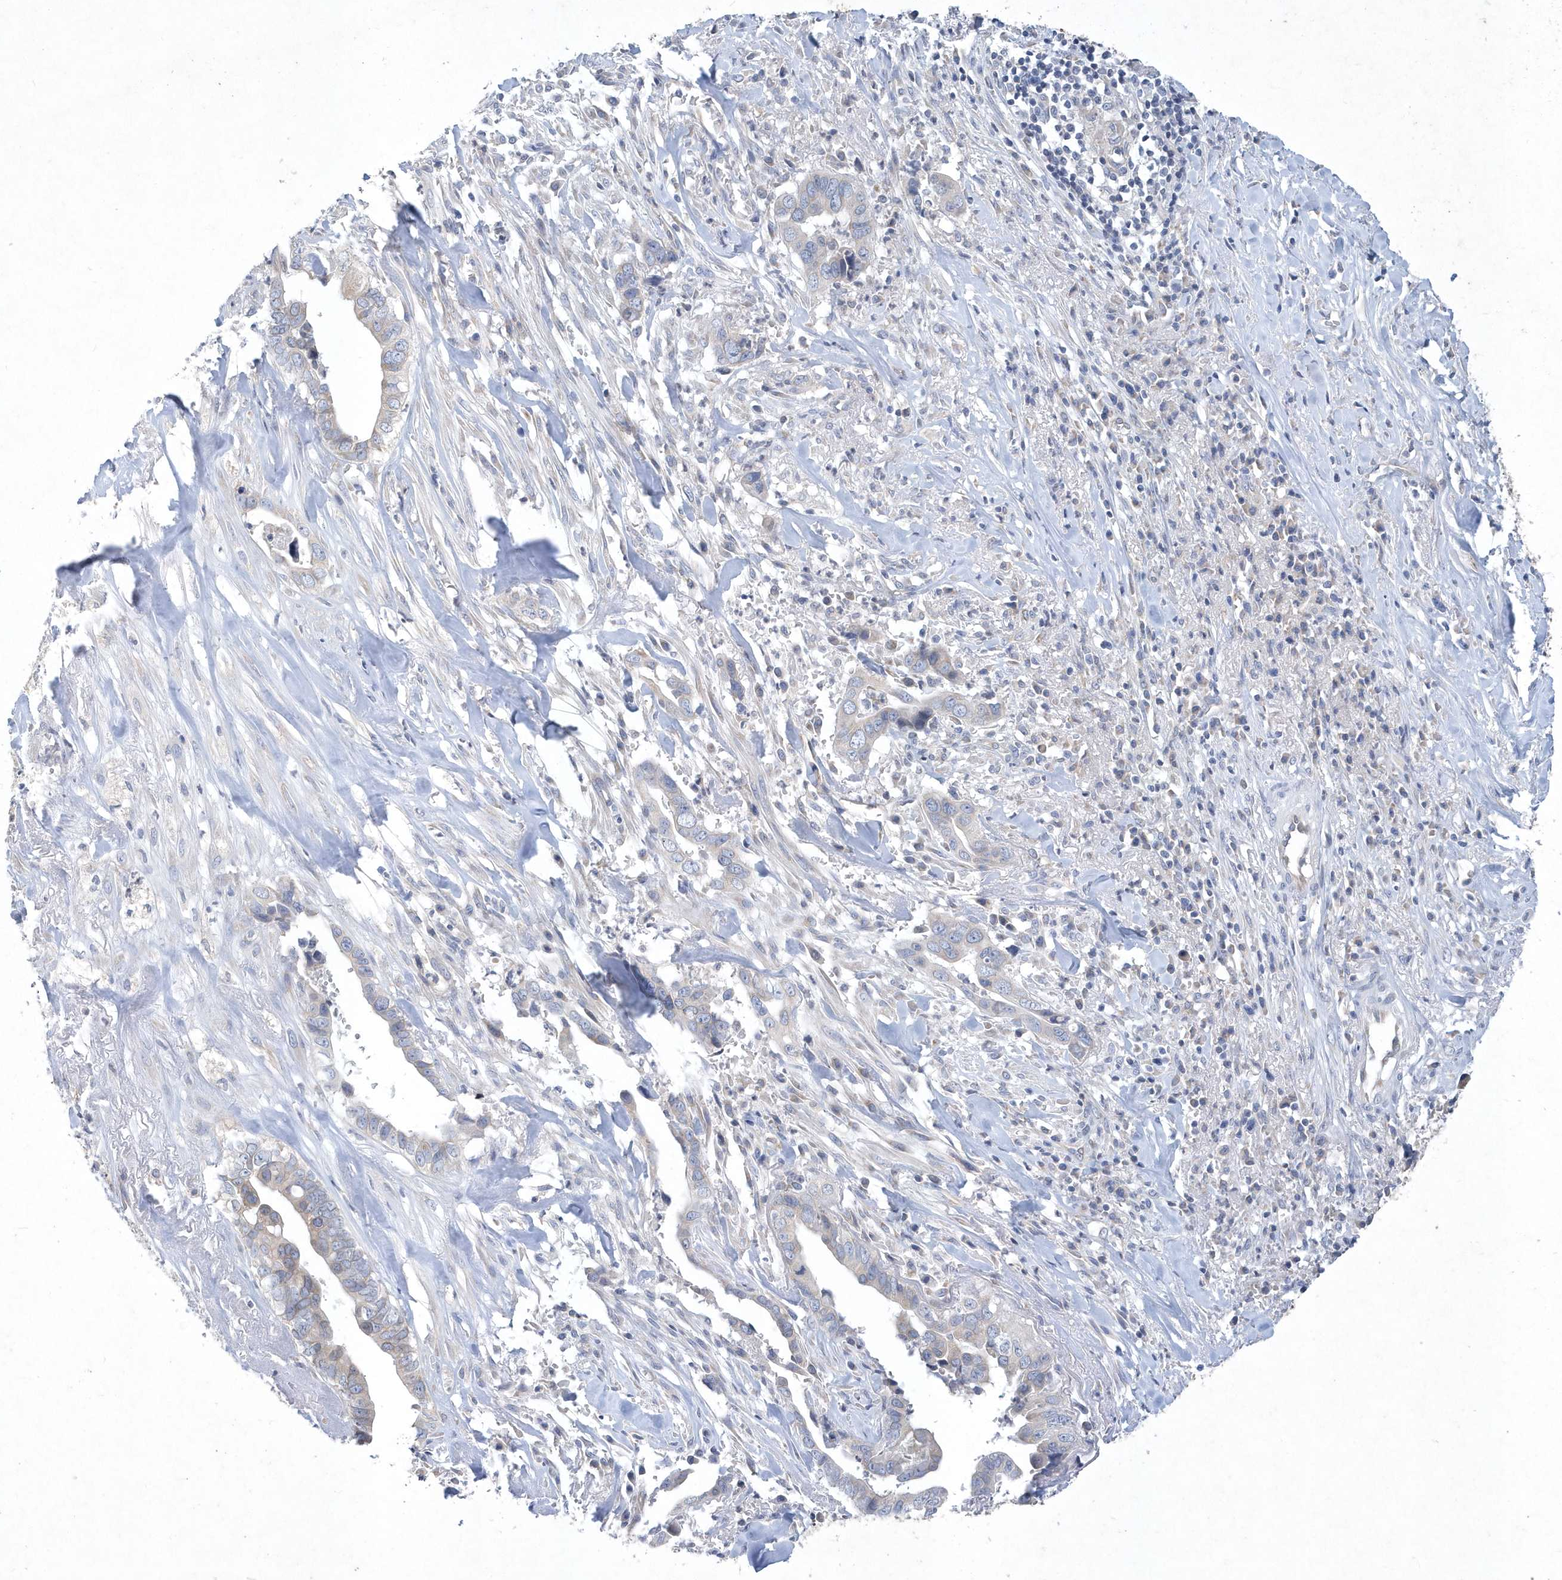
{"staining": {"intensity": "negative", "quantity": "none", "location": "none"}, "tissue": "liver cancer", "cell_type": "Tumor cells", "image_type": "cancer", "snomed": [{"axis": "morphology", "description": "Cholangiocarcinoma"}, {"axis": "topography", "description": "Liver"}], "caption": "A high-resolution image shows immunohistochemistry staining of liver cancer (cholangiocarcinoma), which shows no significant positivity in tumor cells.", "gene": "DGAT1", "patient": {"sex": "female", "age": 79}}